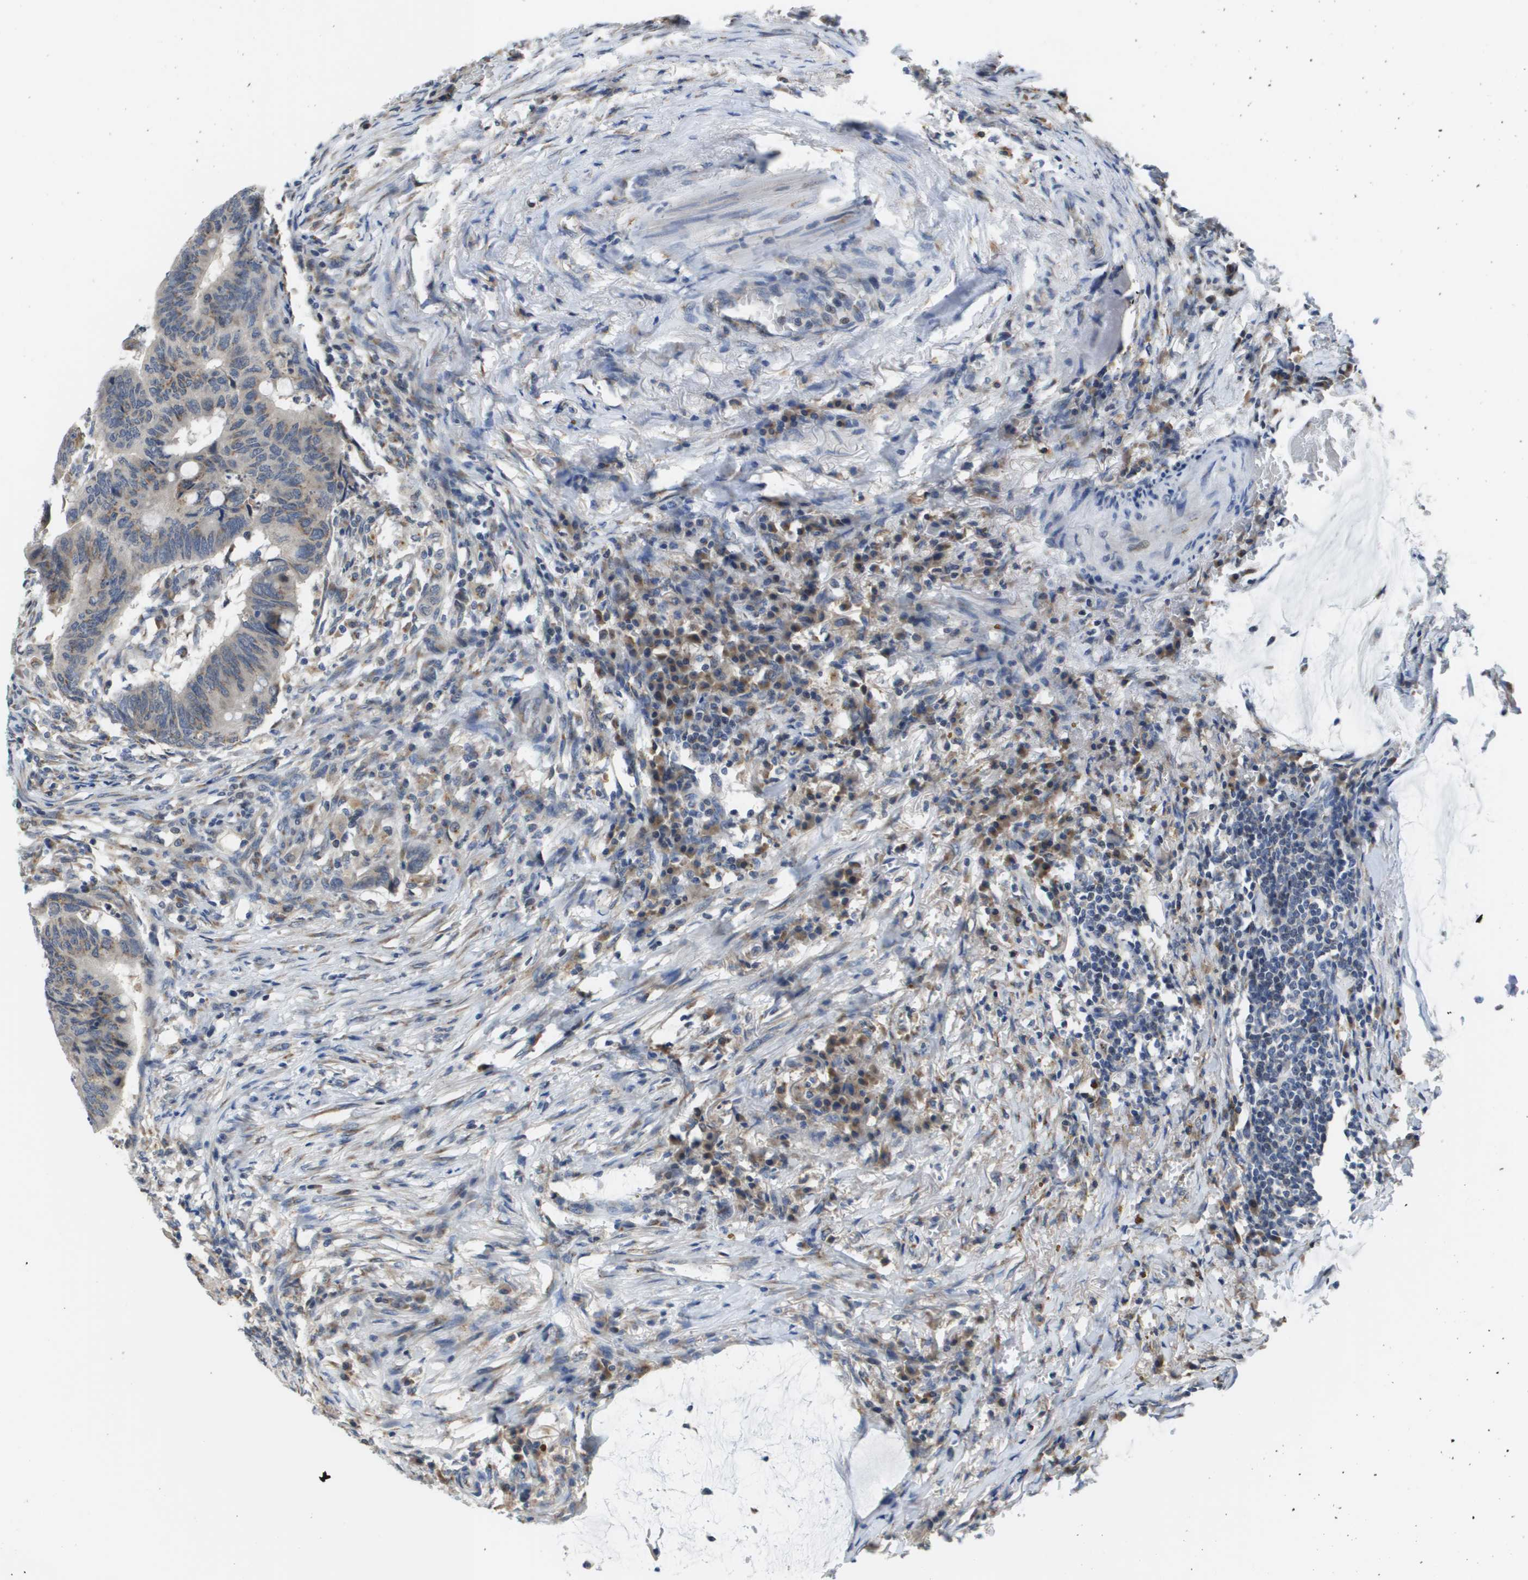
{"staining": {"intensity": "moderate", "quantity": "25%-75%", "location": "cytoplasmic/membranous"}, "tissue": "colorectal cancer", "cell_type": "Tumor cells", "image_type": "cancer", "snomed": [{"axis": "morphology", "description": "Normal tissue, NOS"}, {"axis": "morphology", "description": "Adenocarcinoma, NOS"}, {"axis": "topography", "description": "Rectum"}, {"axis": "topography", "description": "Peripheral nerve tissue"}], "caption": "Protein staining shows moderate cytoplasmic/membranous expression in about 25%-75% of tumor cells in colorectal cancer (adenocarcinoma). Using DAB (brown) and hematoxylin (blue) stains, captured at high magnification using brightfield microscopy.", "gene": "PCK1", "patient": {"sex": "male", "age": 92}}